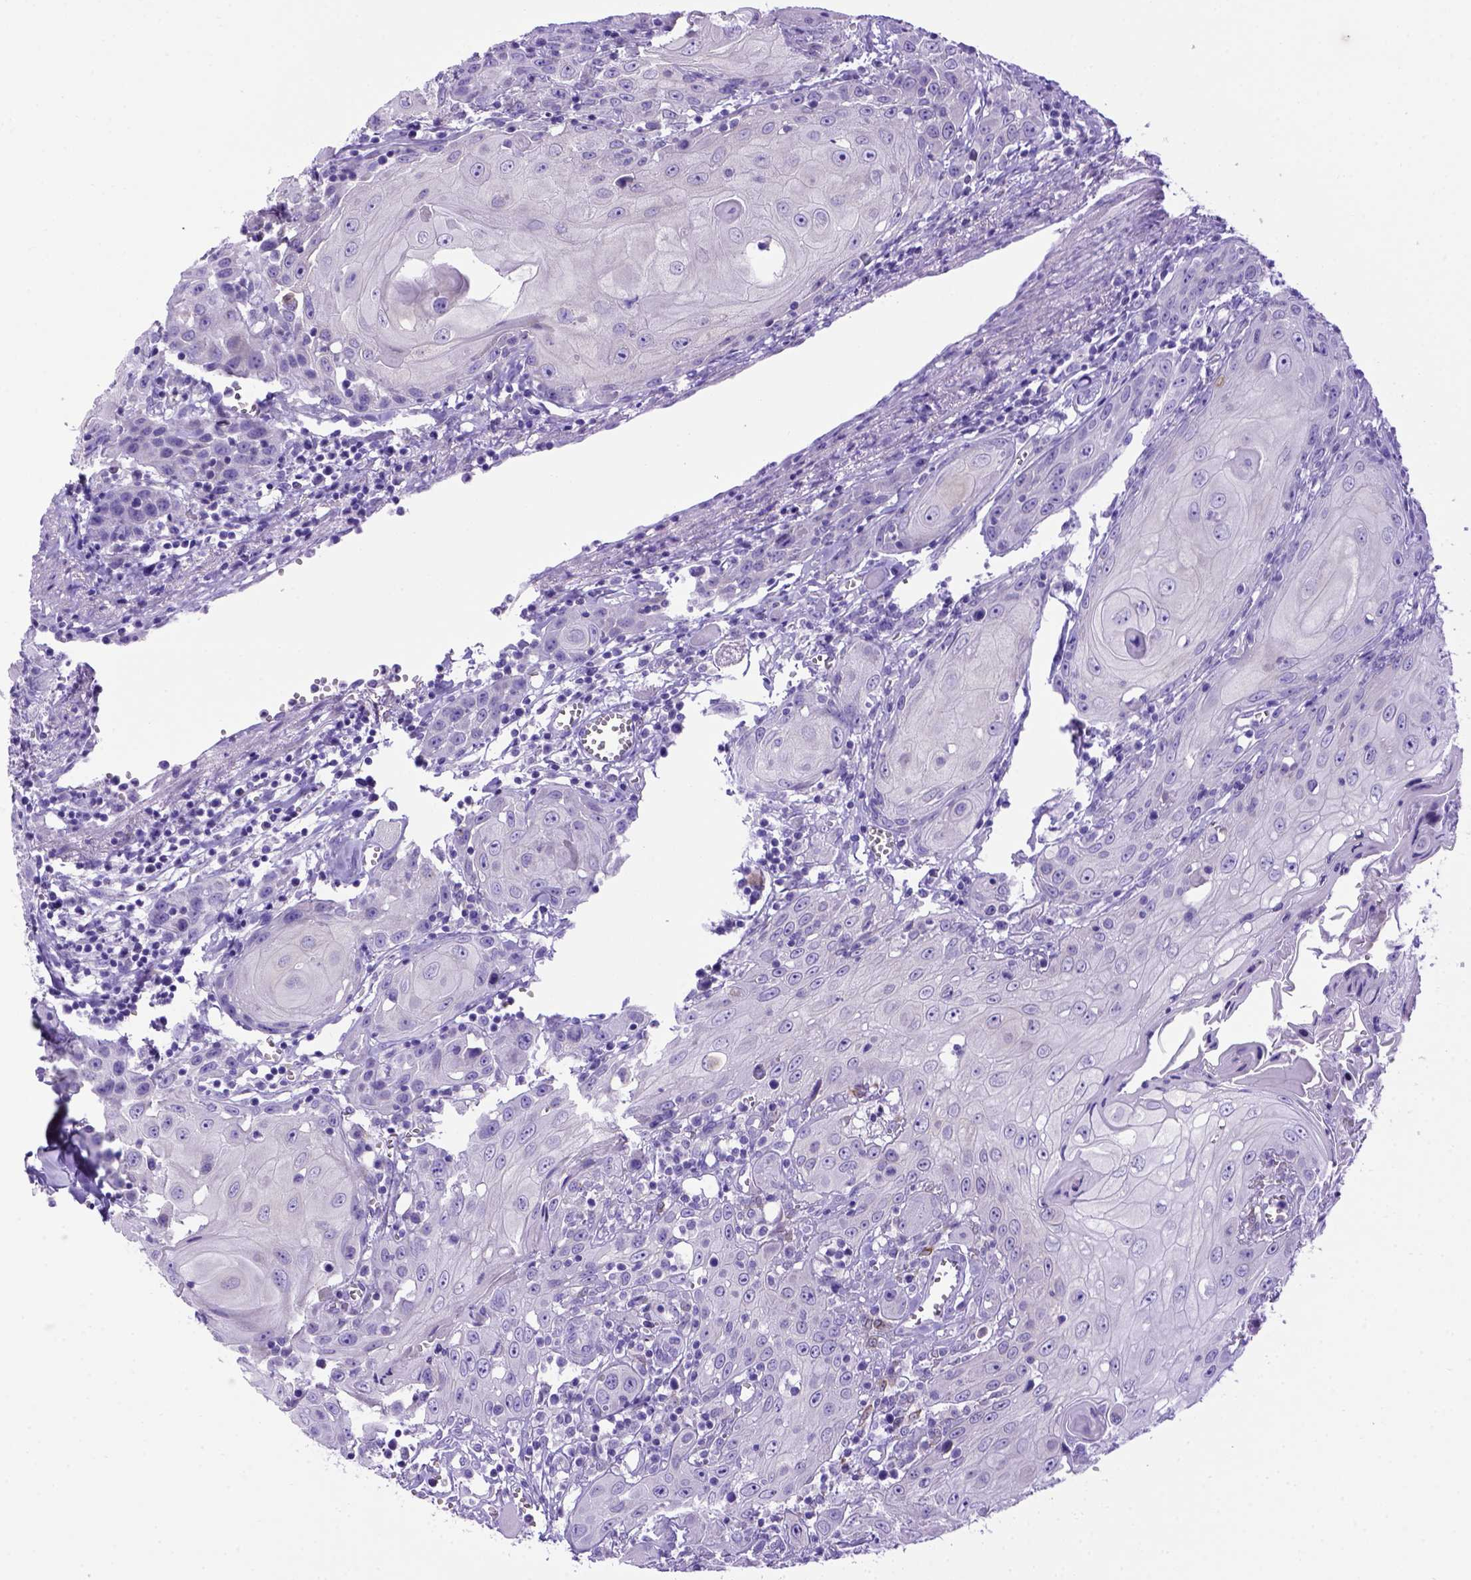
{"staining": {"intensity": "negative", "quantity": "none", "location": "none"}, "tissue": "head and neck cancer", "cell_type": "Tumor cells", "image_type": "cancer", "snomed": [{"axis": "morphology", "description": "Squamous cell carcinoma, NOS"}, {"axis": "topography", "description": "Head-Neck"}], "caption": "High magnification brightfield microscopy of squamous cell carcinoma (head and neck) stained with DAB (brown) and counterstained with hematoxylin (blue): tumor cells show no significant positivity. Brightfield microscopy of immunohistochemistry stained with DAB (3,3'-diaminobenzidine) (brown) and hematoxylin (blue), captured at high magnification.", "gene": "PTGES", "patient": {"sex": "female", "age": 80}}